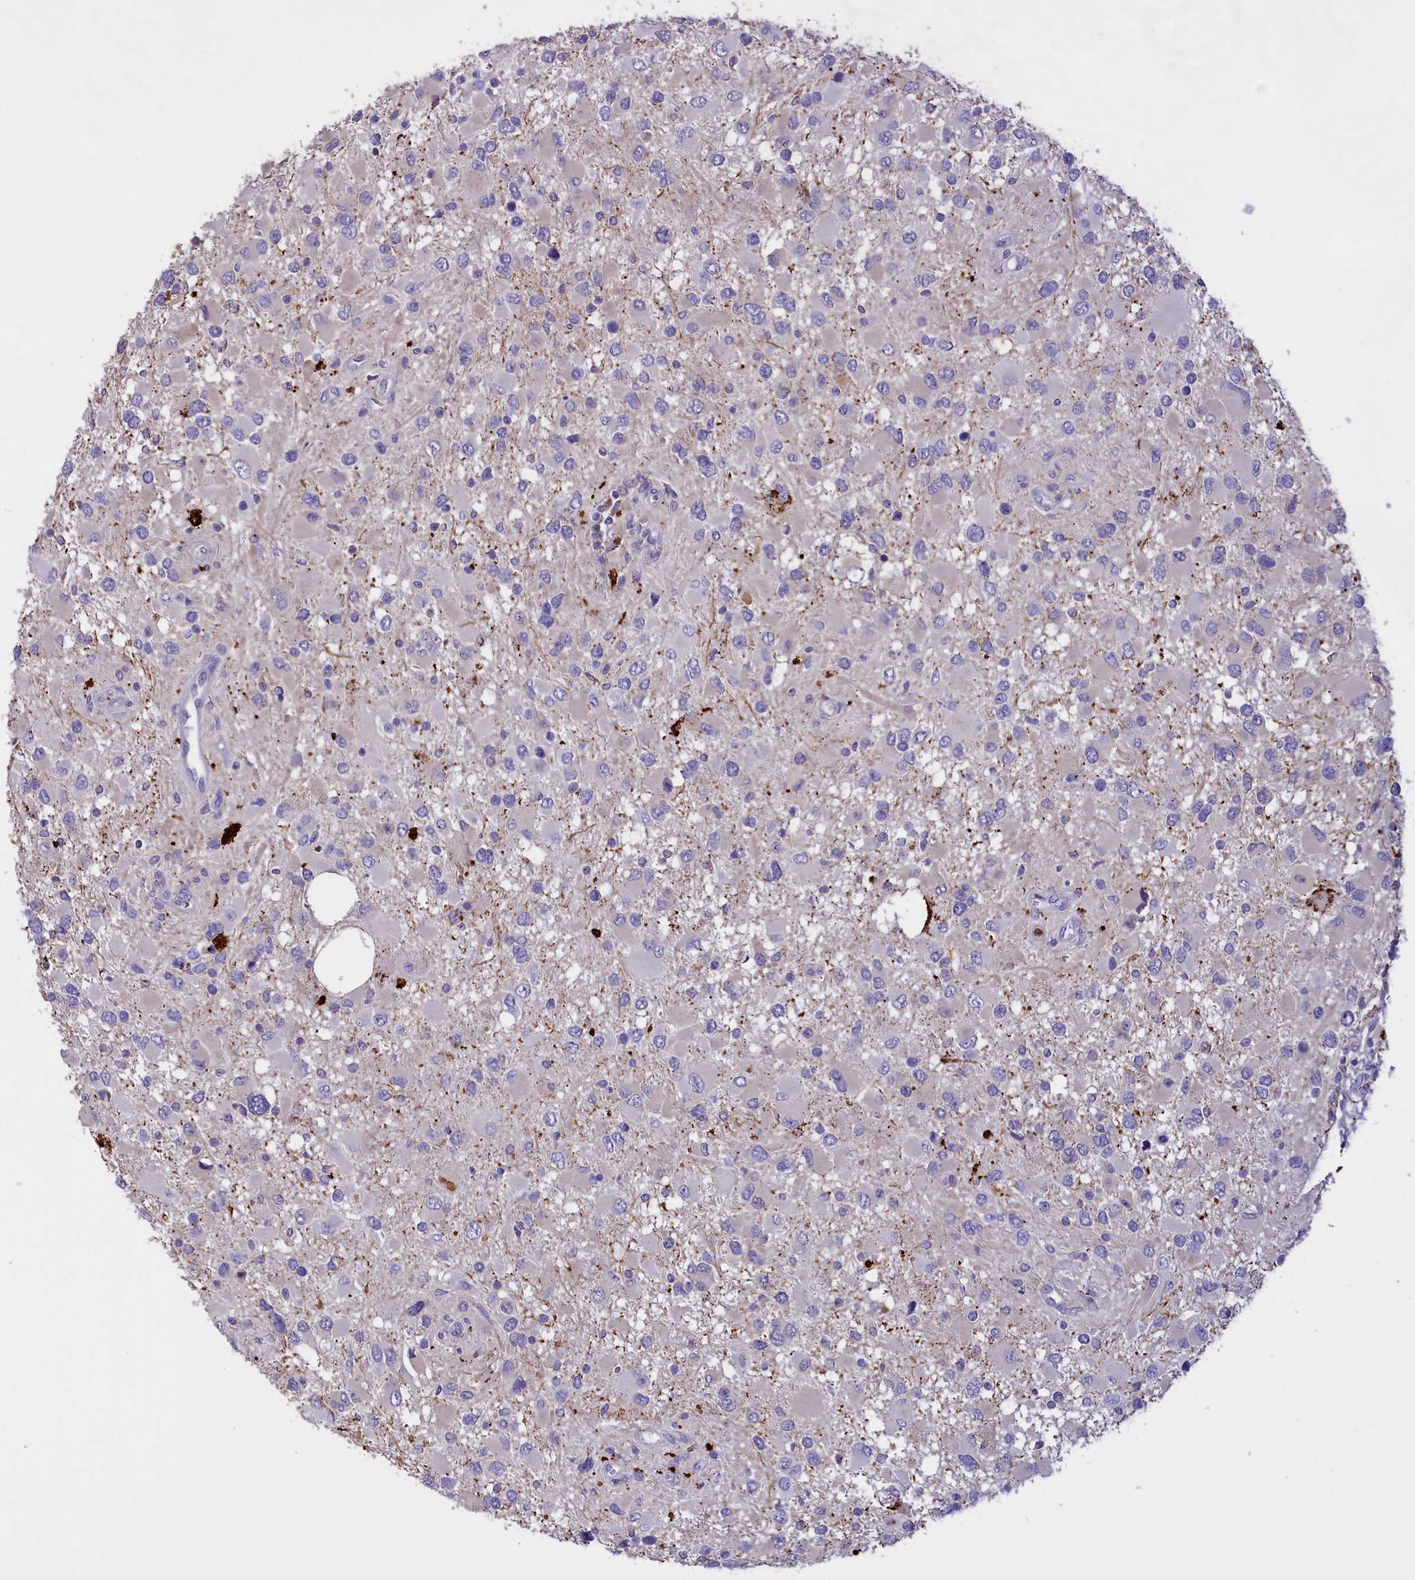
{"staining": {"intensity": "negative", "quantity": "none", "location": "none"}, "tissue": "glioma", "cell_type": "Tumor cells", "image_type": "cancer", "snomed": [{"axis": "morphology", "description": "Glioma, malignant, High grade"}, {"axis": "topography", "description": "Brain"}], "caption": "DAB immunohistochemical staining of malignant high-grade glioma shows no significant expression in tumor cells.", "gene": "FAM149B1", "patient": {"sex": "male", "age": 53}}